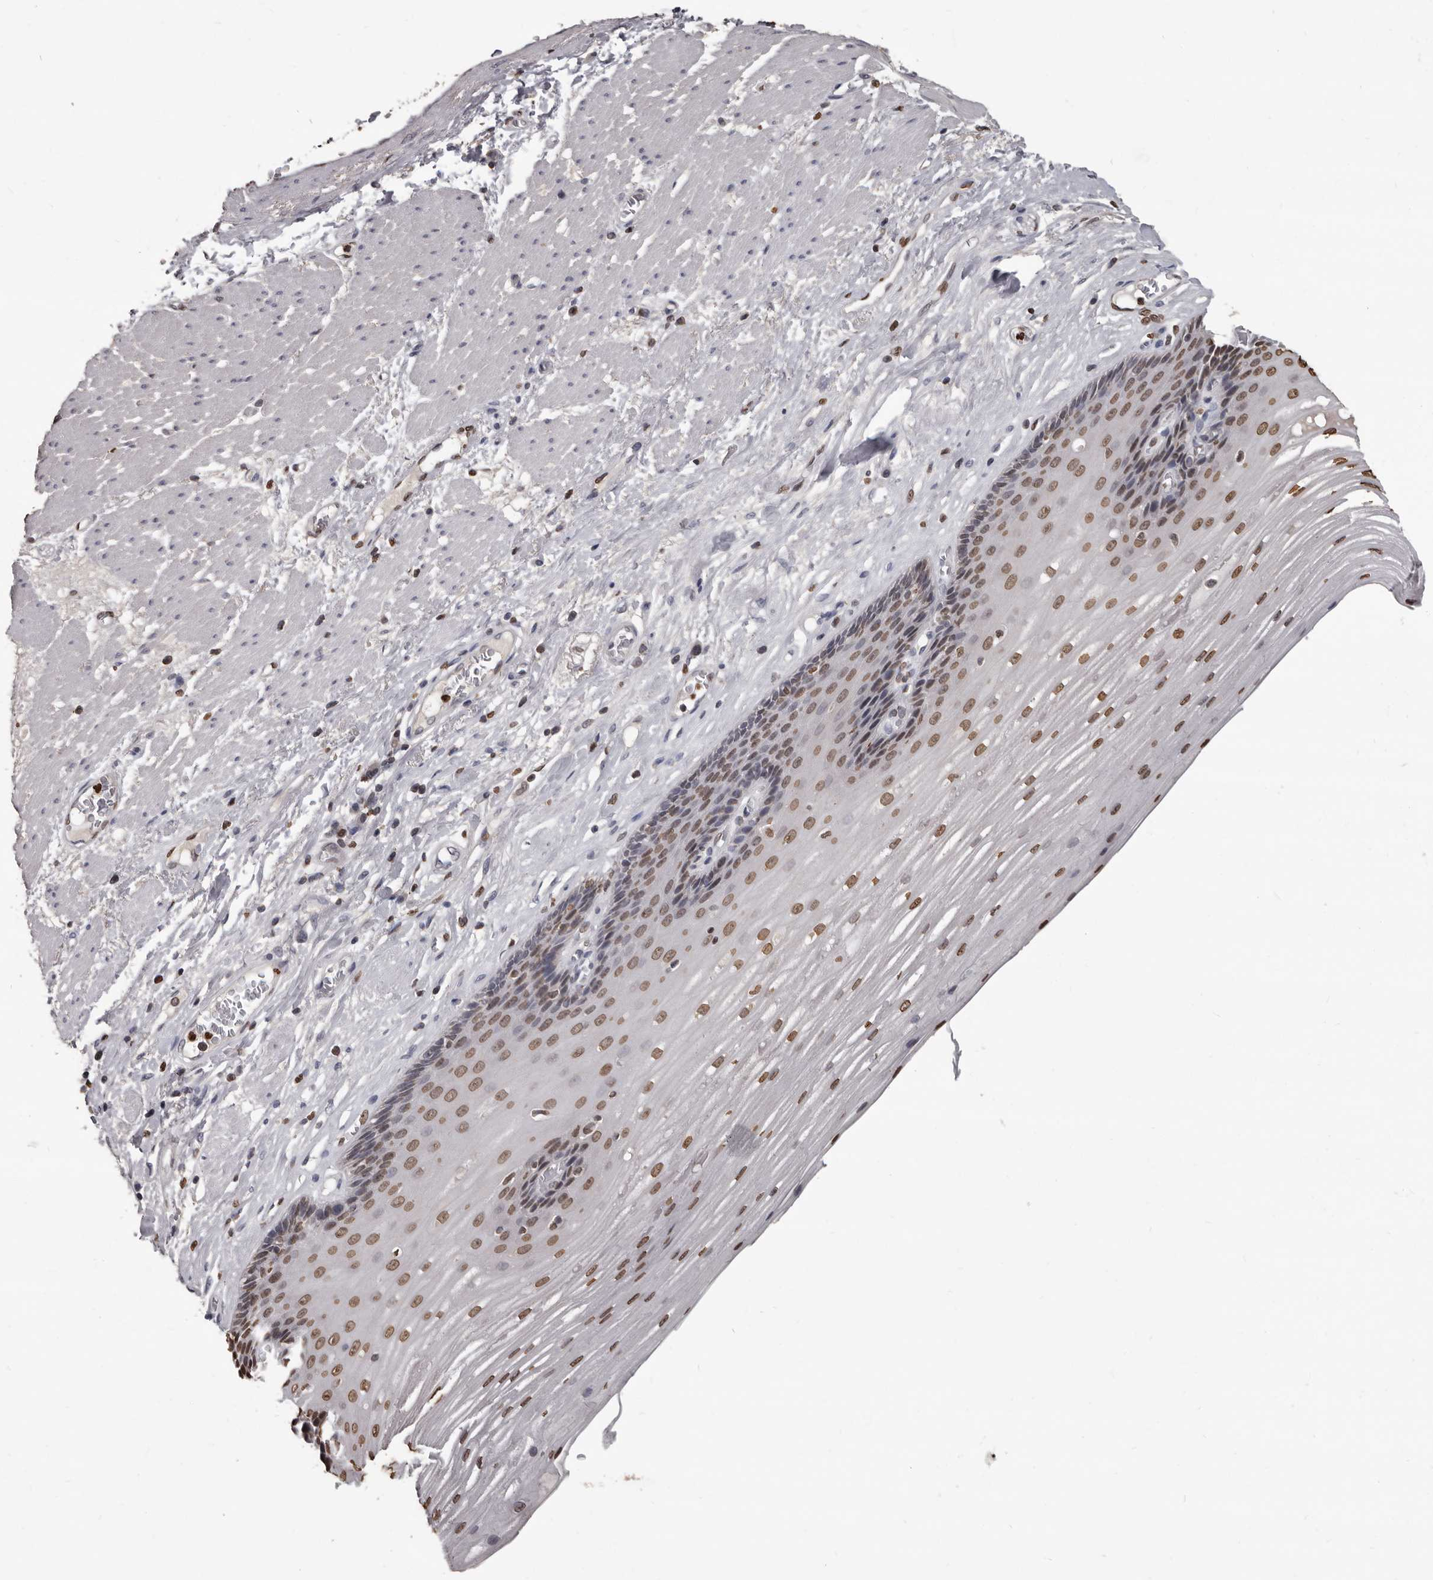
{"staining": {"intensity": "moderate", "quantity": ">75%", "location": "nuclear"}, "tissue": "esophagus", "cell_type": "Squamous epithelial cells", "image_type": "normal", "snomed": [{"axis": "morphology", "description": "Normal tissue, NOS"}, {"axis": "topography", "description": "Esophagus"}], "caption": "Immunohistochemistry (IHC) of normal esophagus reveals medium levels of moderate nuclear staining in about >75% of squamous epithelial cells. (Brightfield microscopy of DAB IHC at high magnification).", "gene": "AHR", "patient": {"sex": "male", "age": 62}}